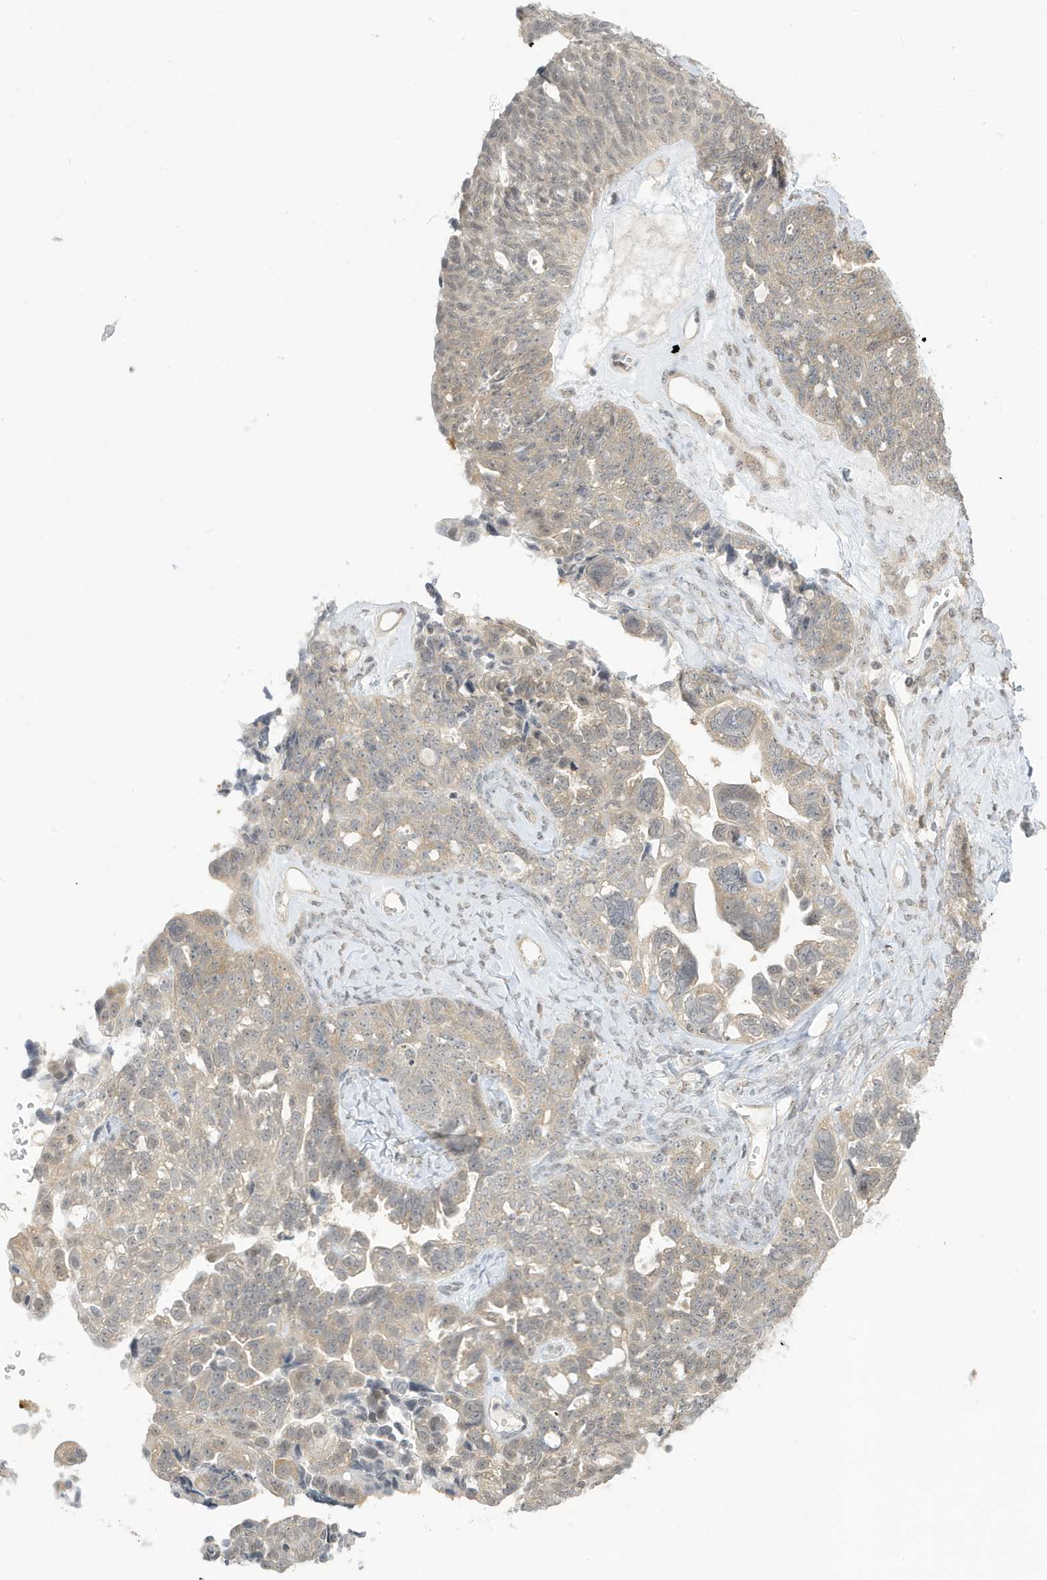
{"staining": {"intensity": "weak", "quantity": ">75%", "location": "cytoplasmic/membranous,nuclear"}, "tissue": "ovarian cancer", "cell_type": "Tumor cells", "image_type": "cancer", "snomed": [{"axis": "morphology", "description": "Cystadenocarcinoma, serous, NOS"}, {"axis": "topography", "description": "Ovary"}], "caption": "Immunohistochemical staining of serous cystadenocarcinoma (ovarian) shows weak cytoplasmic/membranous and nuclear protein positivity in approximately >75% of tumor cells.", "gene": "TAB3", "patient": {"sex": "female", "age": 79}}